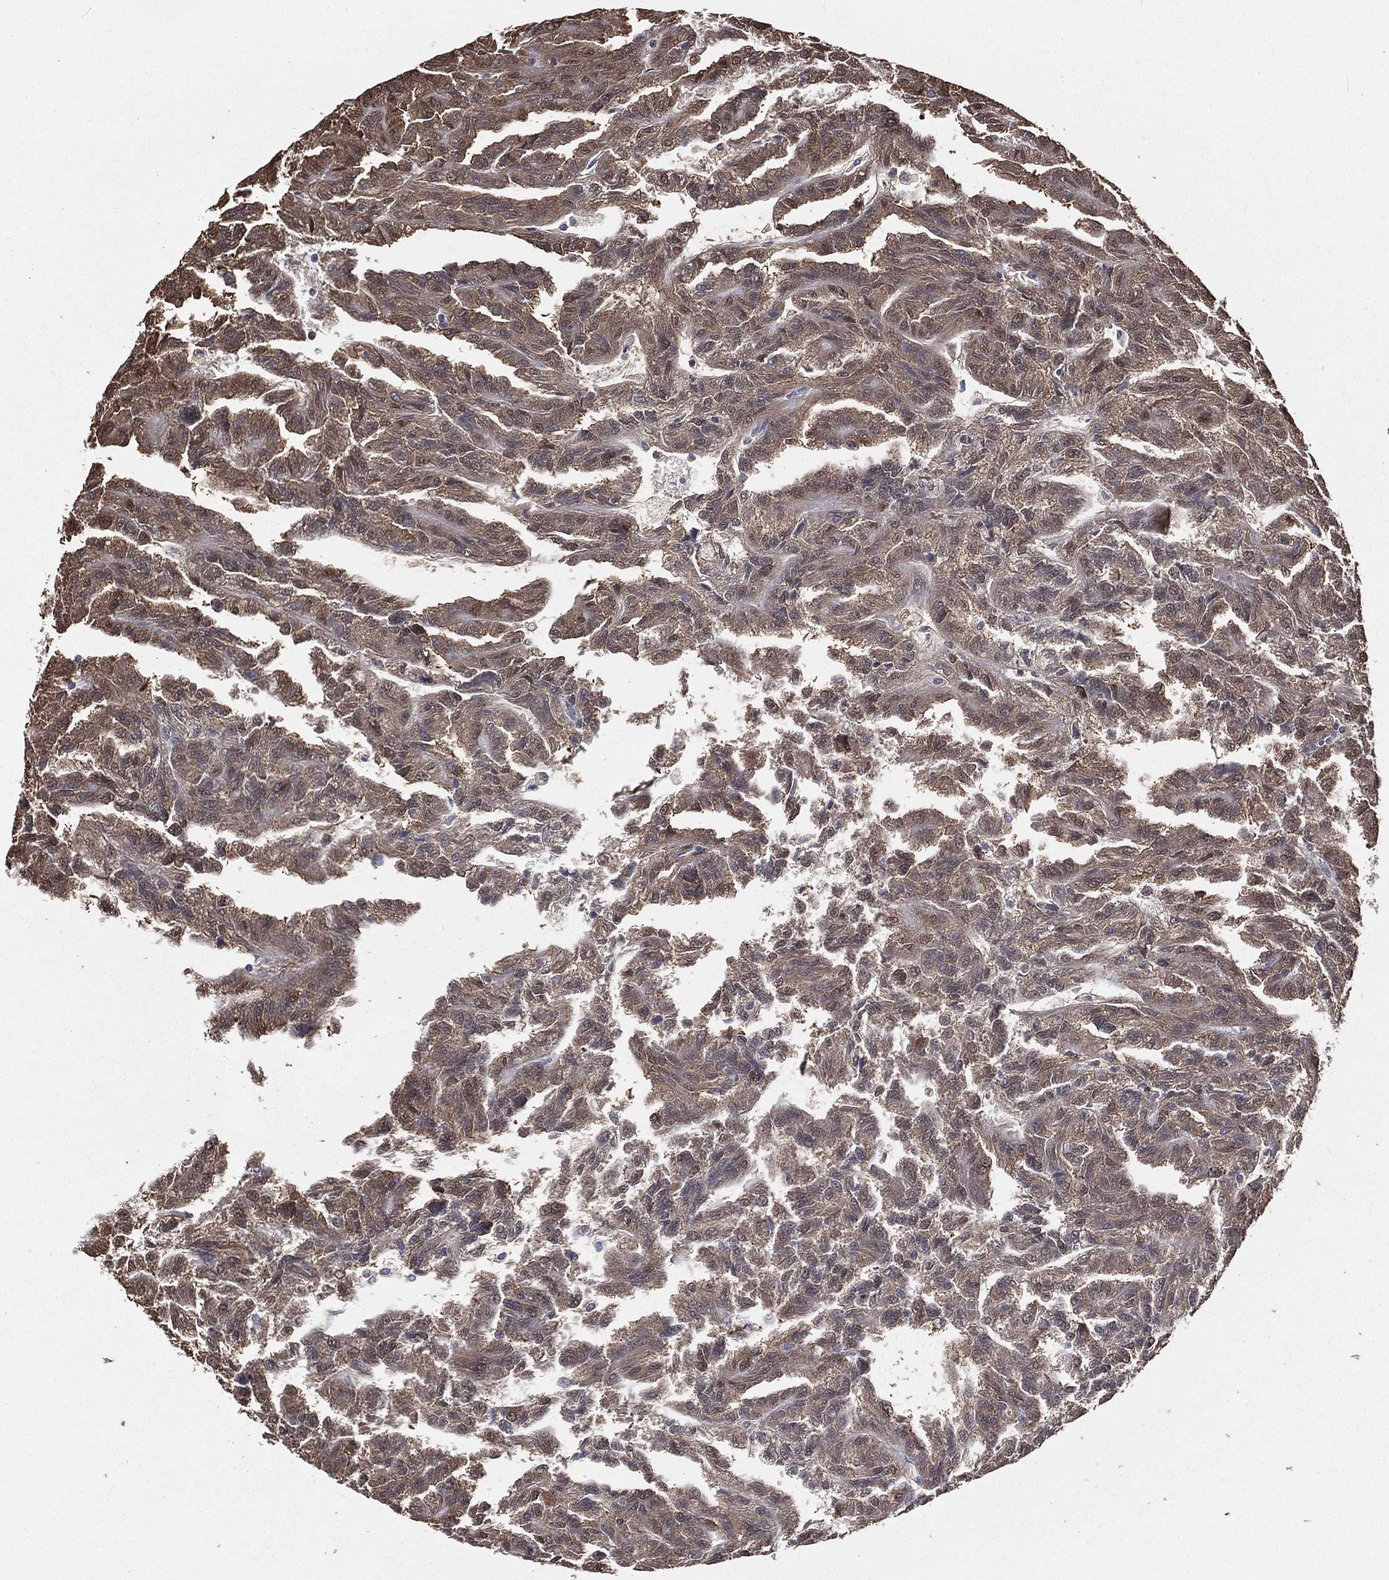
{"staining": {"intensity": "weak", "quantity": "<25%", "location": "cytoplasmic/membranous,nuclear"}, "tissue": "renal cancer", "cell_type": "Tumor cells", "image_type": "cancer", "snomed": [{"axis": "morphology", "description": "Adenocarcinoma, NOS"}, {"axis": "topography", "description": "Kidney"}], "caption": "This micrograph is of renal cancer stained with immunohistochemistry to label a protein in brown with the nuclei are counter-stained blue. There is no staining in tumor cells. (DAB (3,3'-diaminobenzidine) IHC visualized using brightfield microscopy, high magnification).", "gene": "TBC1D2", "patient": {"sex": "male", "age": 79}}